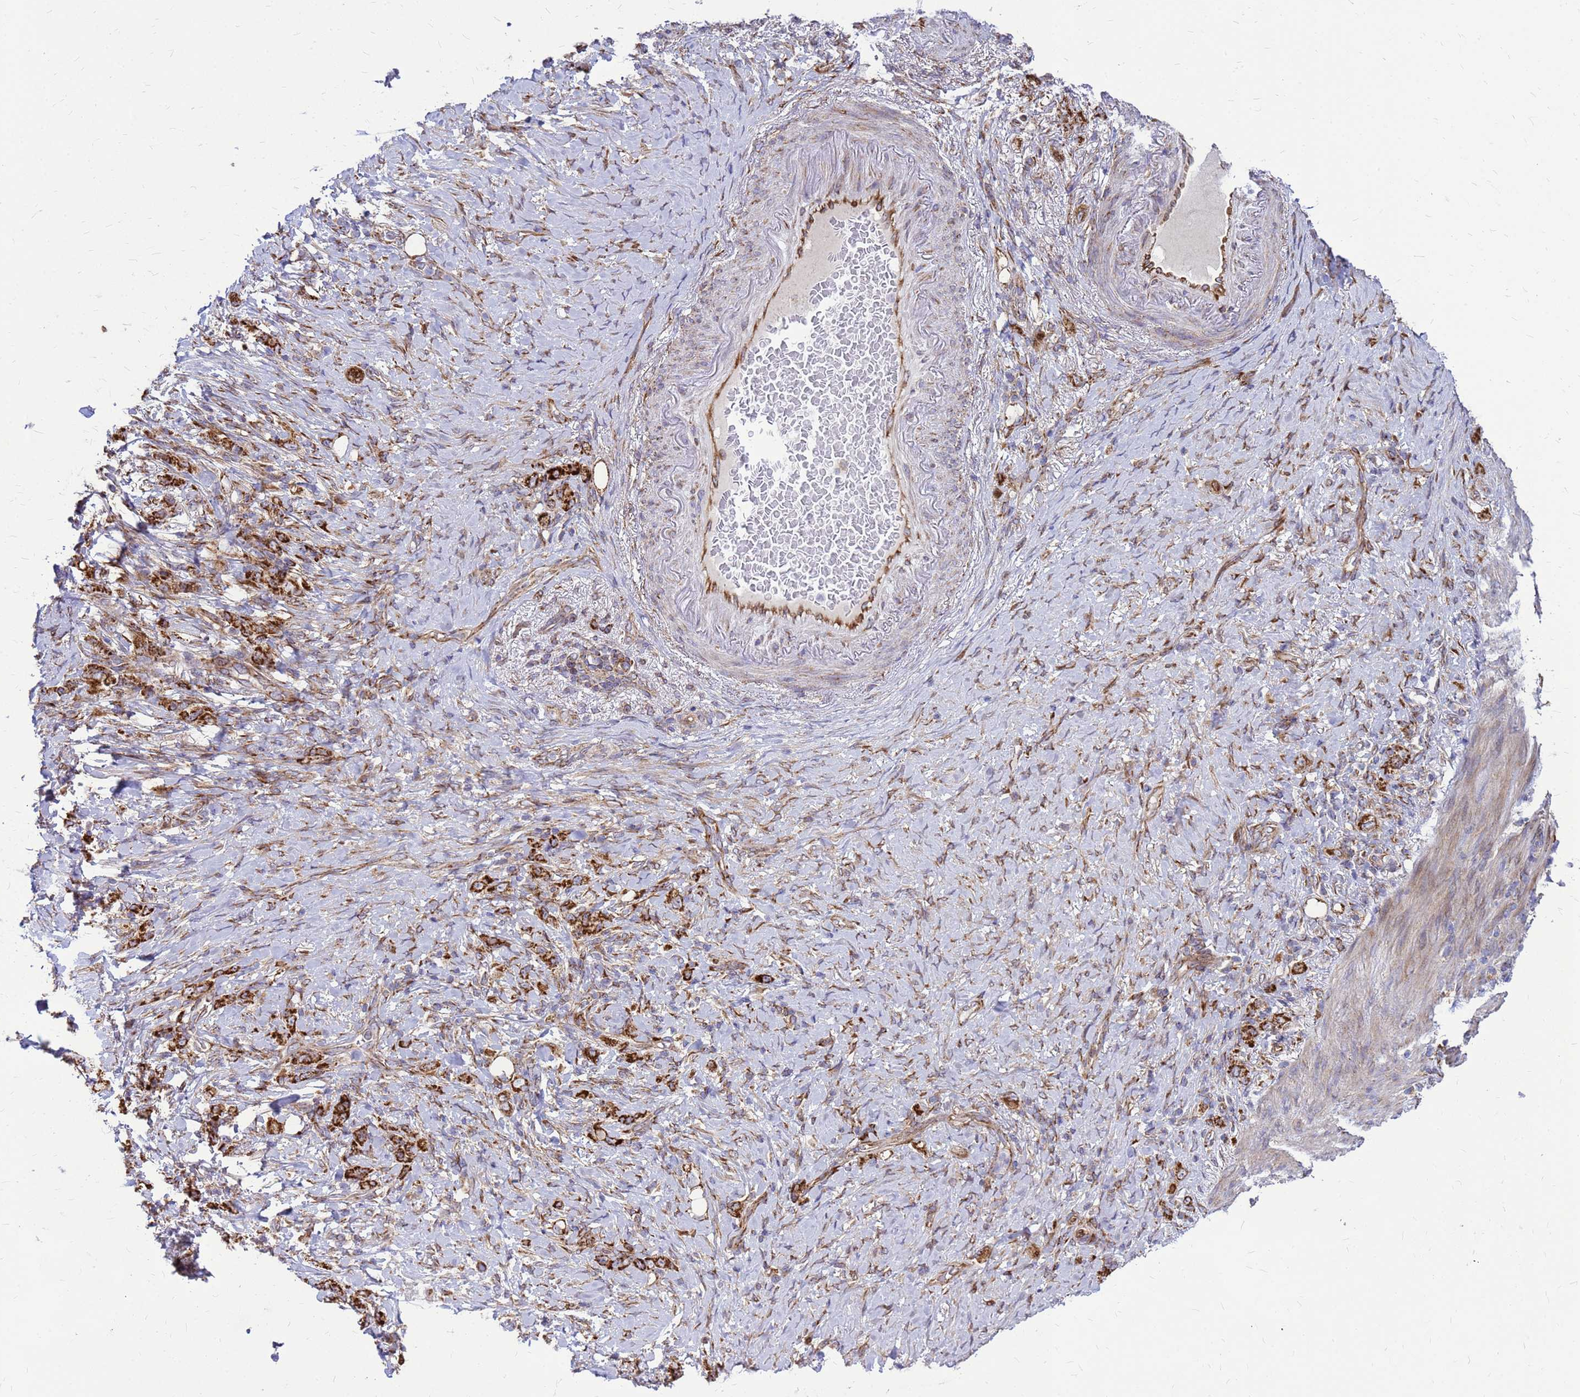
{"staining": {"intensity": "strong", "quantity": ">75%", "location": "cytoplasmic/membranous"}, "tissue": "stomach cancer", "cell_type": "Tumor cells", "image_type": "cancer", "snomed": [{"axis": "morphology", "description": "Adenocarcinoma, NOS"}, {"axis": "topography", "description": "Stomach"}], "caption": "Stomach cancer (adenocarcinoma) tissue exhibits strong cytoplasmic/membranous staining in approximately >75% of tumor cells", "gene": "FSTL4", "patient": {"sex": "female", "age": 79}}